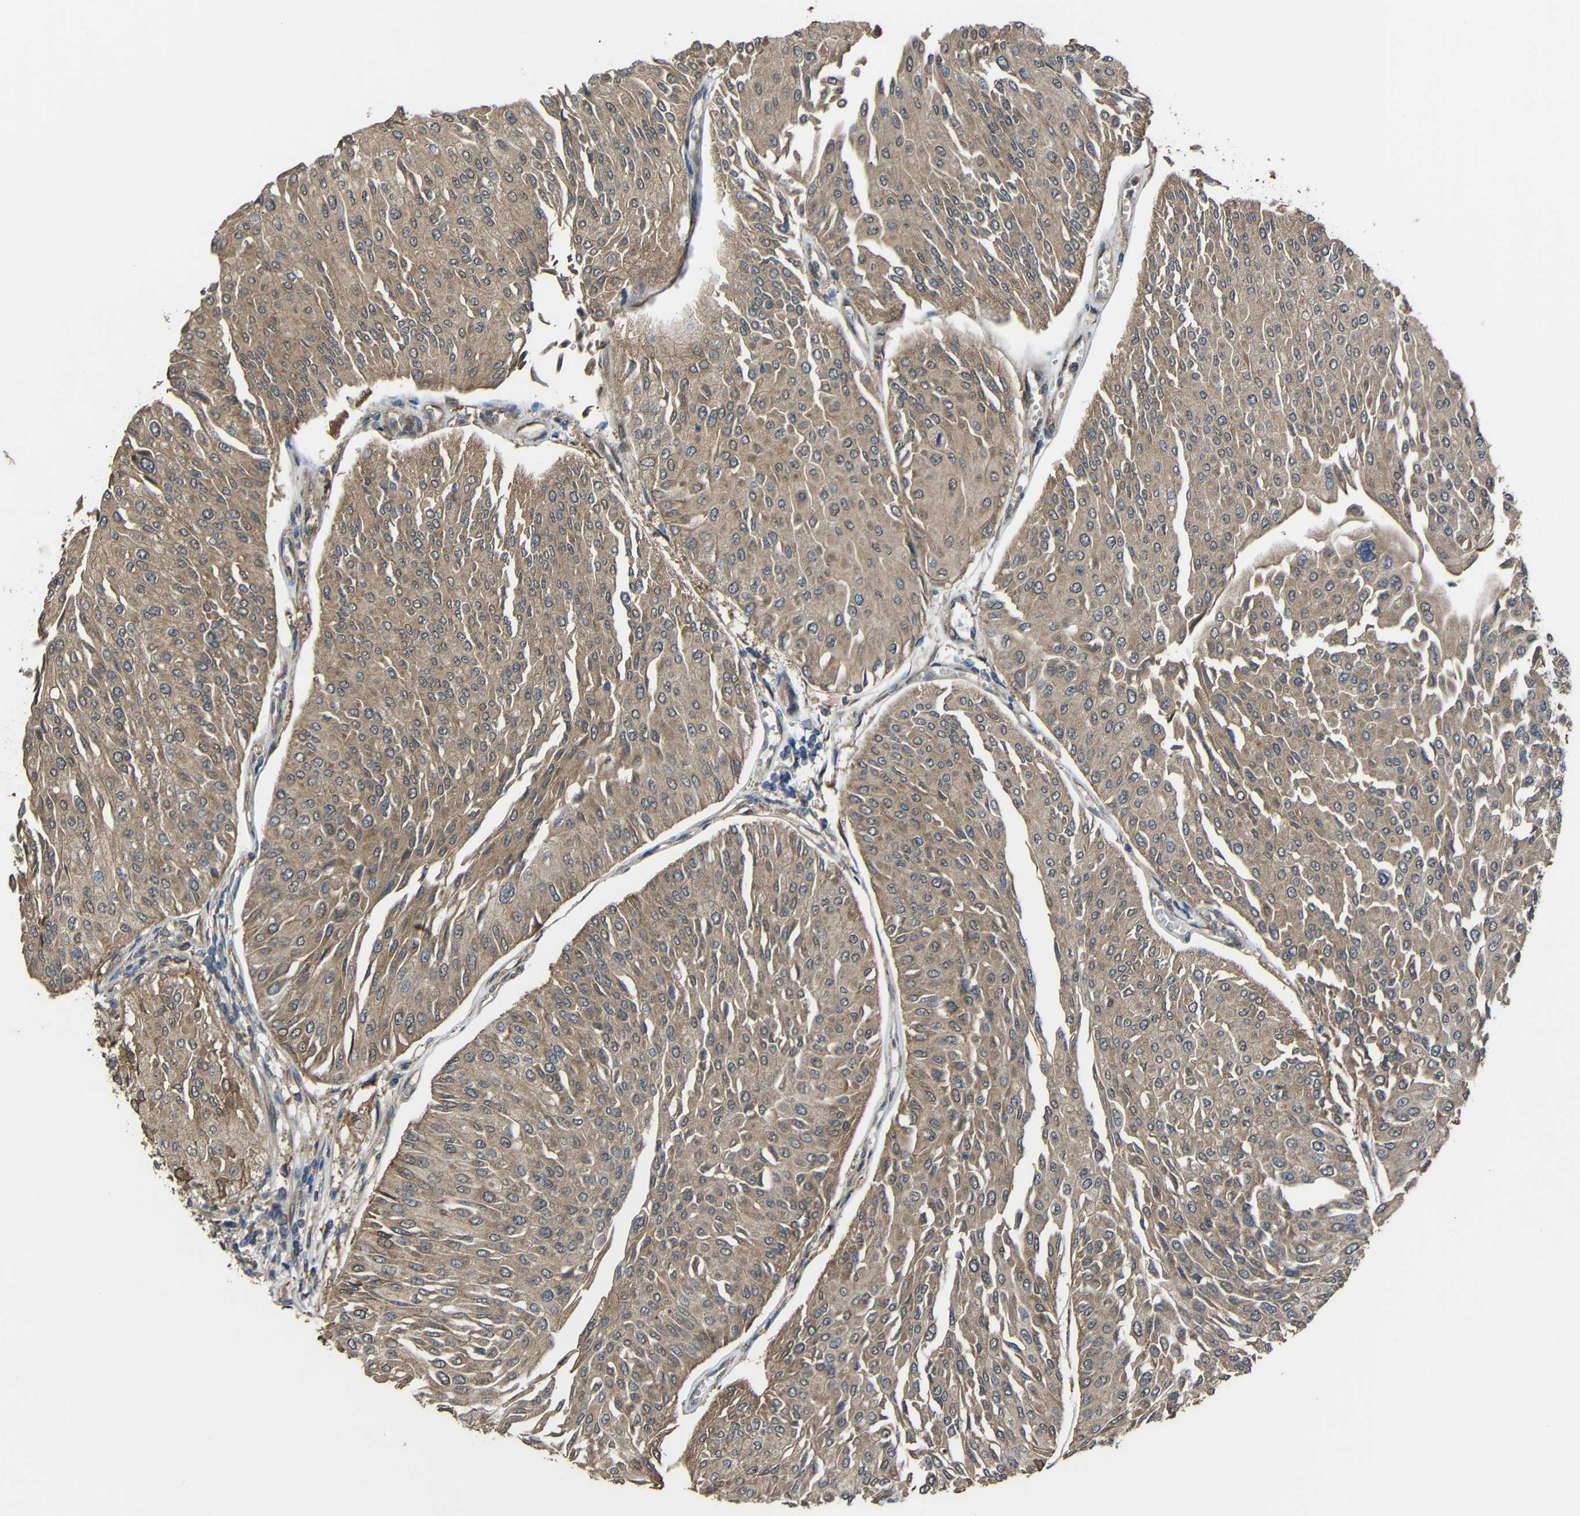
{"staining": {"intensity": "moderate", "quantity": ">75%", "location": "cytoplasmic/membranous"}, "tissue": "urothelial cancer", "cell_type": "Tumor cells", "image_type": "cancer", "snomed": [{"axis": "morphology", "description": "Urothelial carcinoma, Low grade"}, {"axis": "topography", "description": "Urinary bladder"}], "caption": "The photomicrograph displays a brown stain indicating the presence of a protein in the cytoplasmic/membranous of tumor cells in urothelial cancer. The protein is stained brown, and the nuclei are stained in blue (DAB (3,3'-diaminobenzidine) IHC with brightfield microscopy, high magnification).", "gene": "CHST9", "patient": {"sex": "male", "age": 67}}